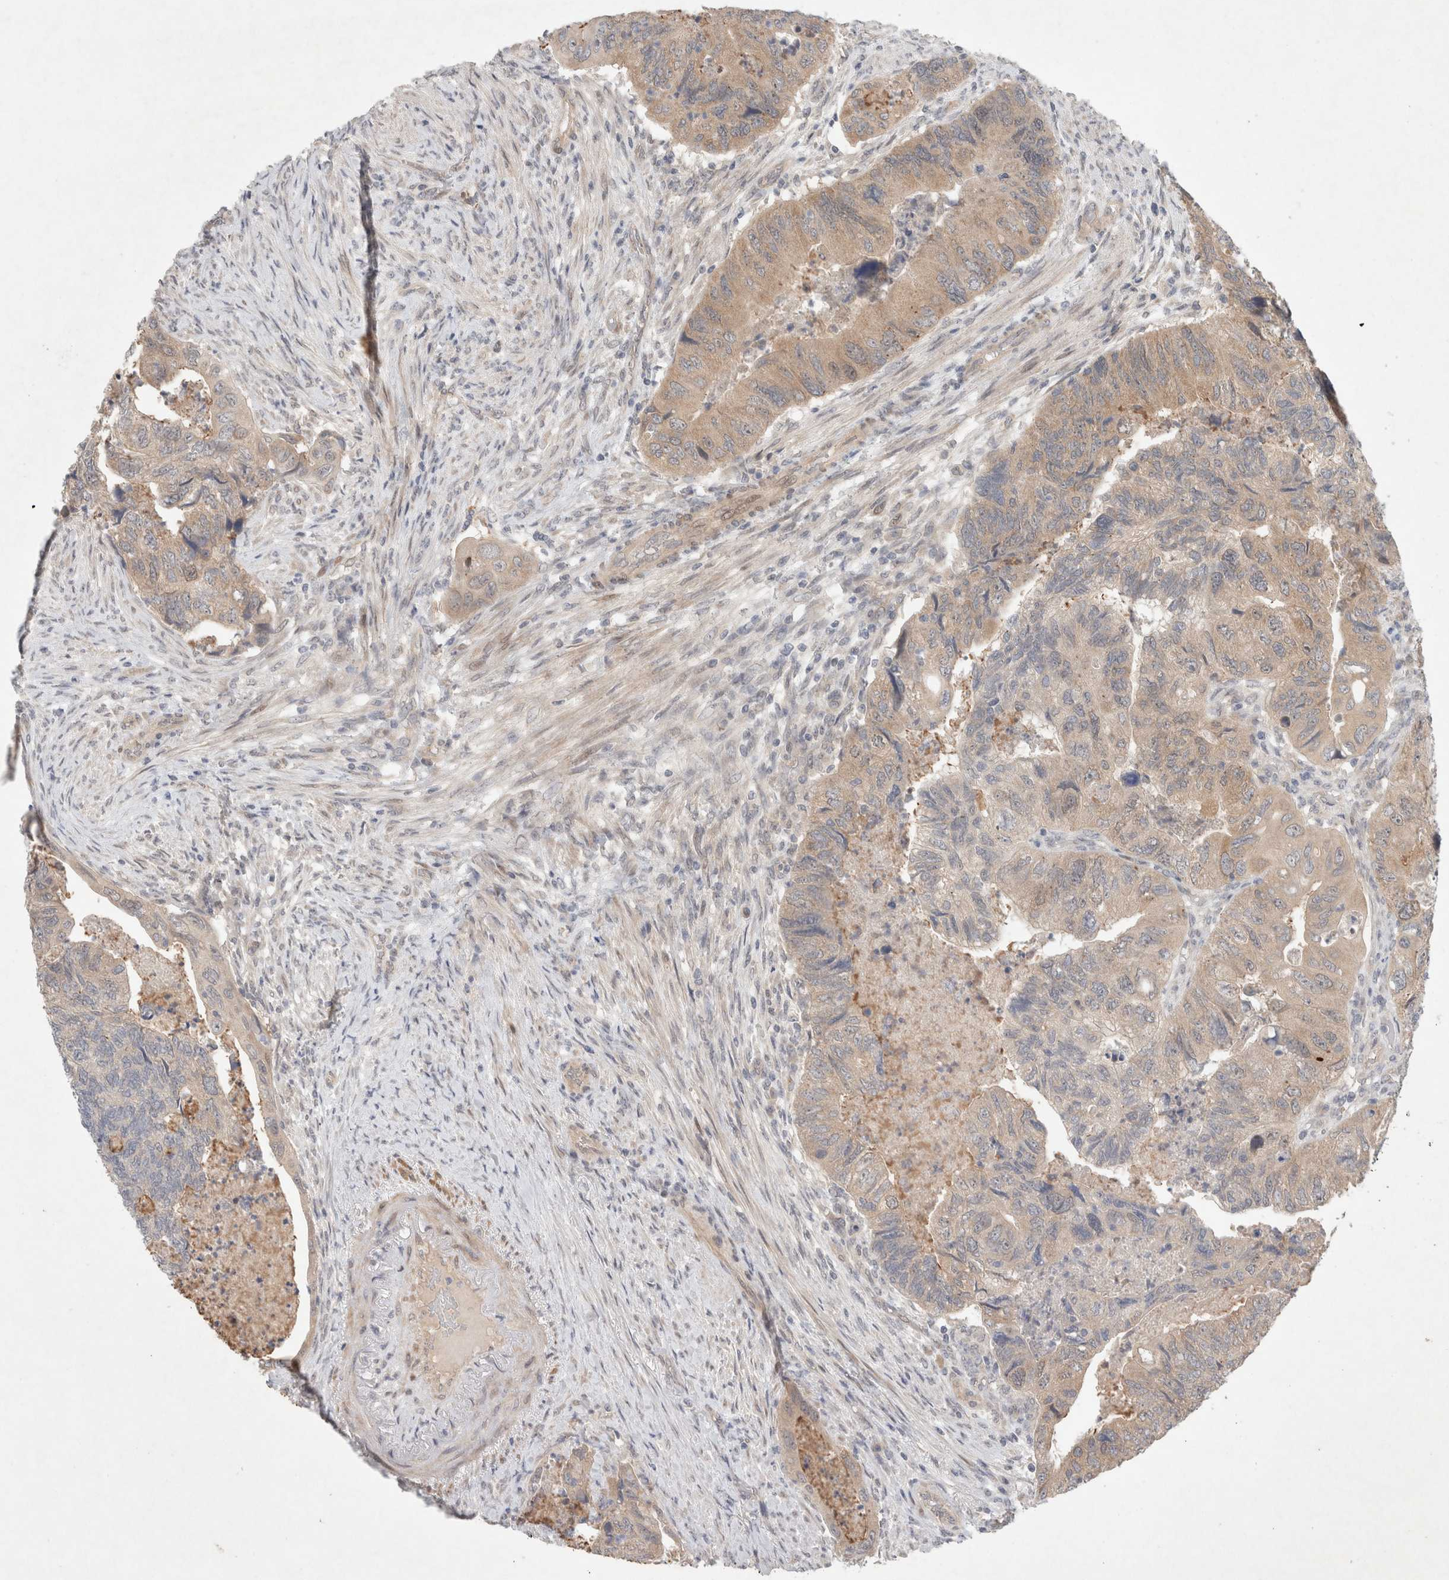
{"staining": {"intensity": "moderate", "quantity": ">75%", "location": "cytoplasmic/membranous"}, "tissue": "colorectal cancer", "cell_type": "Tumor cells", "image_type": "cancer", "snomed": [{"axis": "morphology", "description": "Adenocarcinoma, NOS"}, {"axis": "topography", "description": "Rectum"}], "caption": "Colorectal adenocarcinoma stained with immunohistochemistry displays moderate cytoplasmic/membranous positivity in about >75% of tumor cells.", "gene": "RASAL2", "patient": {"sex": "male", "age": 63}}